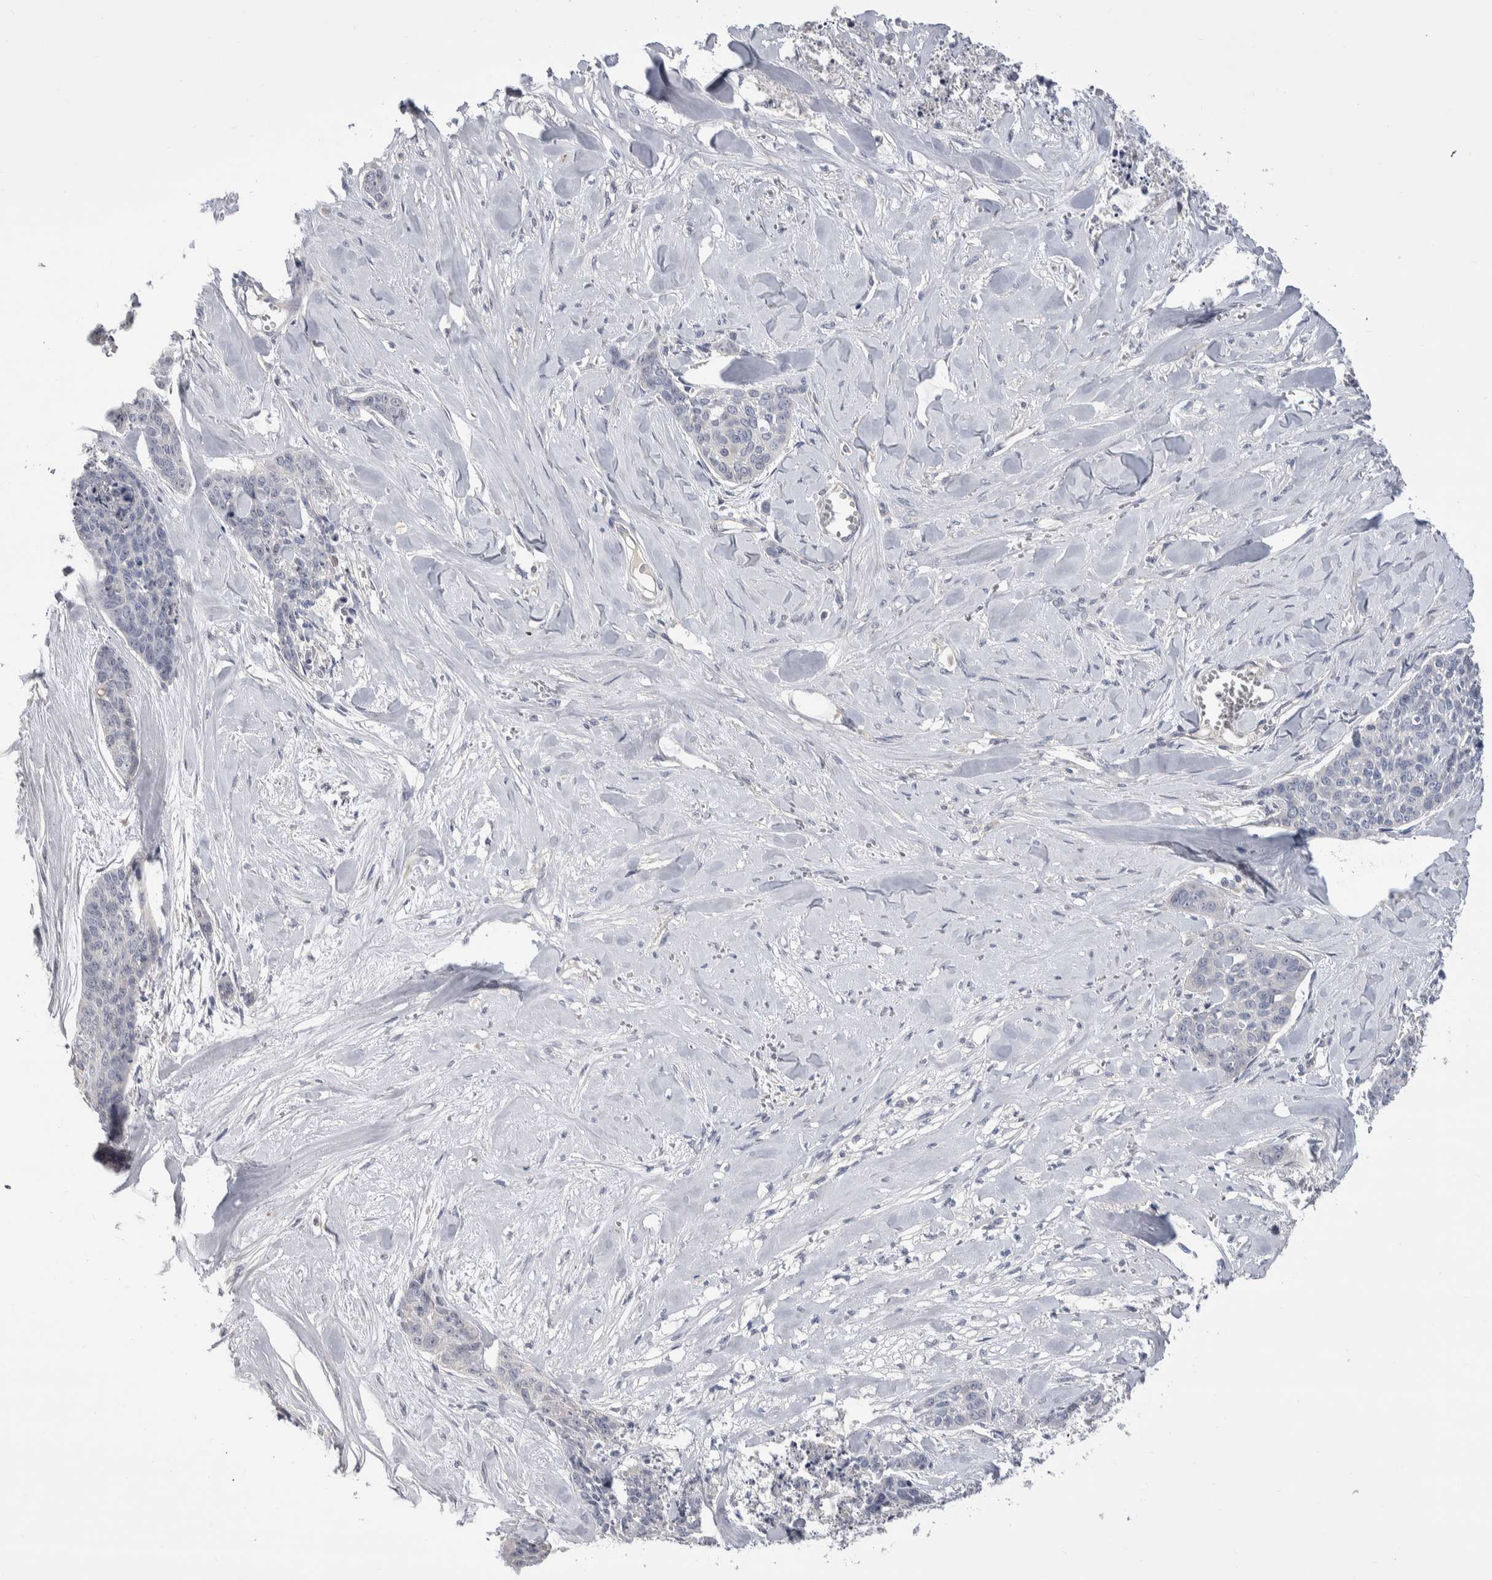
{"staining": {"intensity": "negative", "quantity": "none", "location": "none"}, "tissue": "skin cancer", "cell_type": "Tumor cells", "image_type": "cancer", "snomed": [{"axis": "morphology", "description": "Basal cell carcinoma"}, {"axis": "topography", "description": "Skin"}], "caption": "Tumor cells are negative for protein expression in human skin basal cell carcinoma. (DAB (3,3'-diaminobenzidine) immunohistochemistry, high magnification).", "gene": "CEP295NL", "patient": {"sex": "female", "age": 64}}